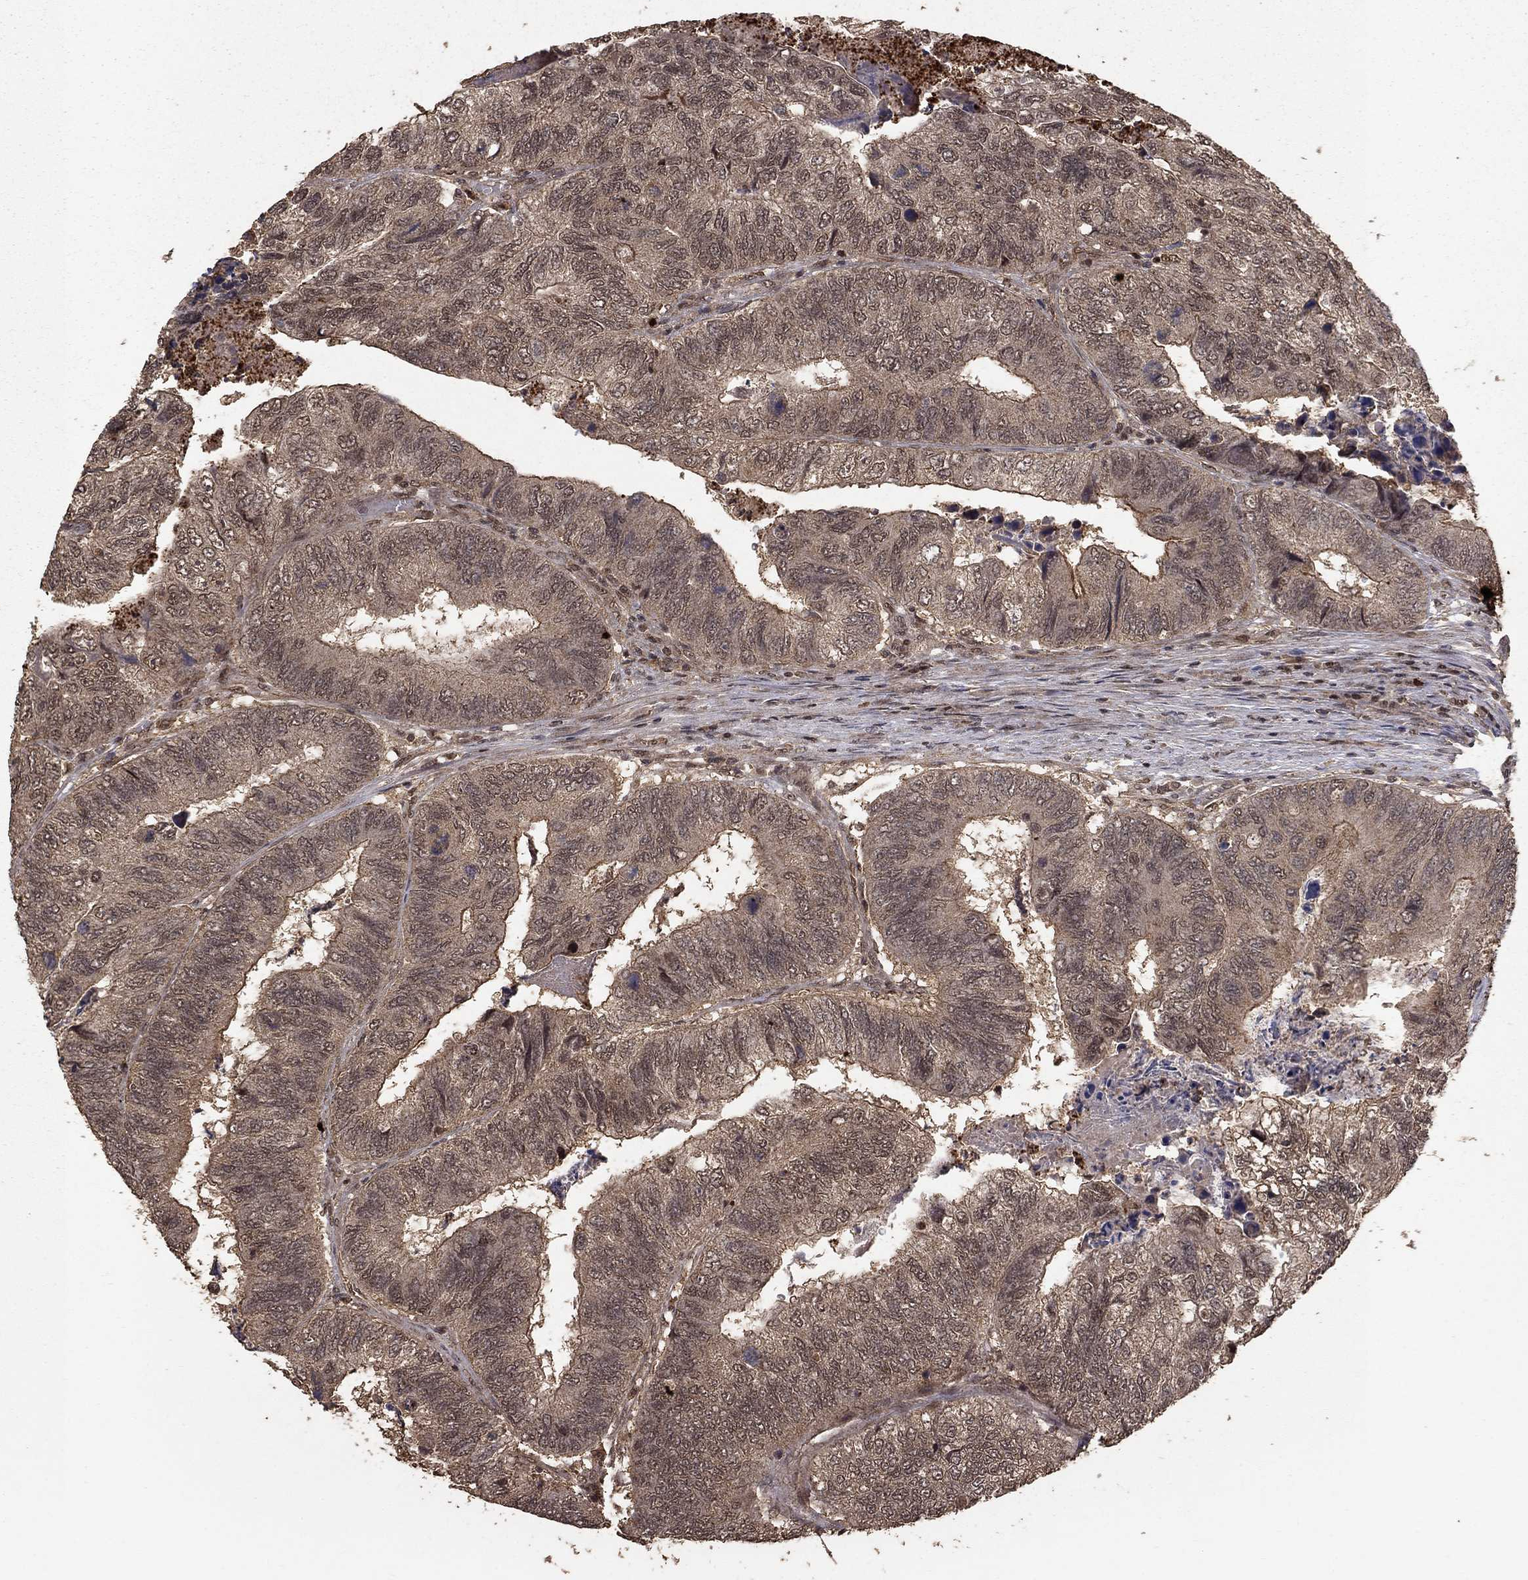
{"staining": {"intensity": "weak", "quantity": ">75%", "location": "cytoplasmic/membranous"}, "tissue": "colorectal cancer", "cell_type": "Tumor cells", "image_type": "cancer", "snomed": [{"axis": "morphology", "description": "Adenocarcinoma, NOS"}, {"axis": "topography", "description": "Colon"}], "caption": "Protein expression analysis of adenocarcinoma (colorectal) displays weak cytoplasmic/membranous staining in about >75% of tumor cells.", "gene": "PRDM1", "patient": {"sex": "female", "age": 67}}